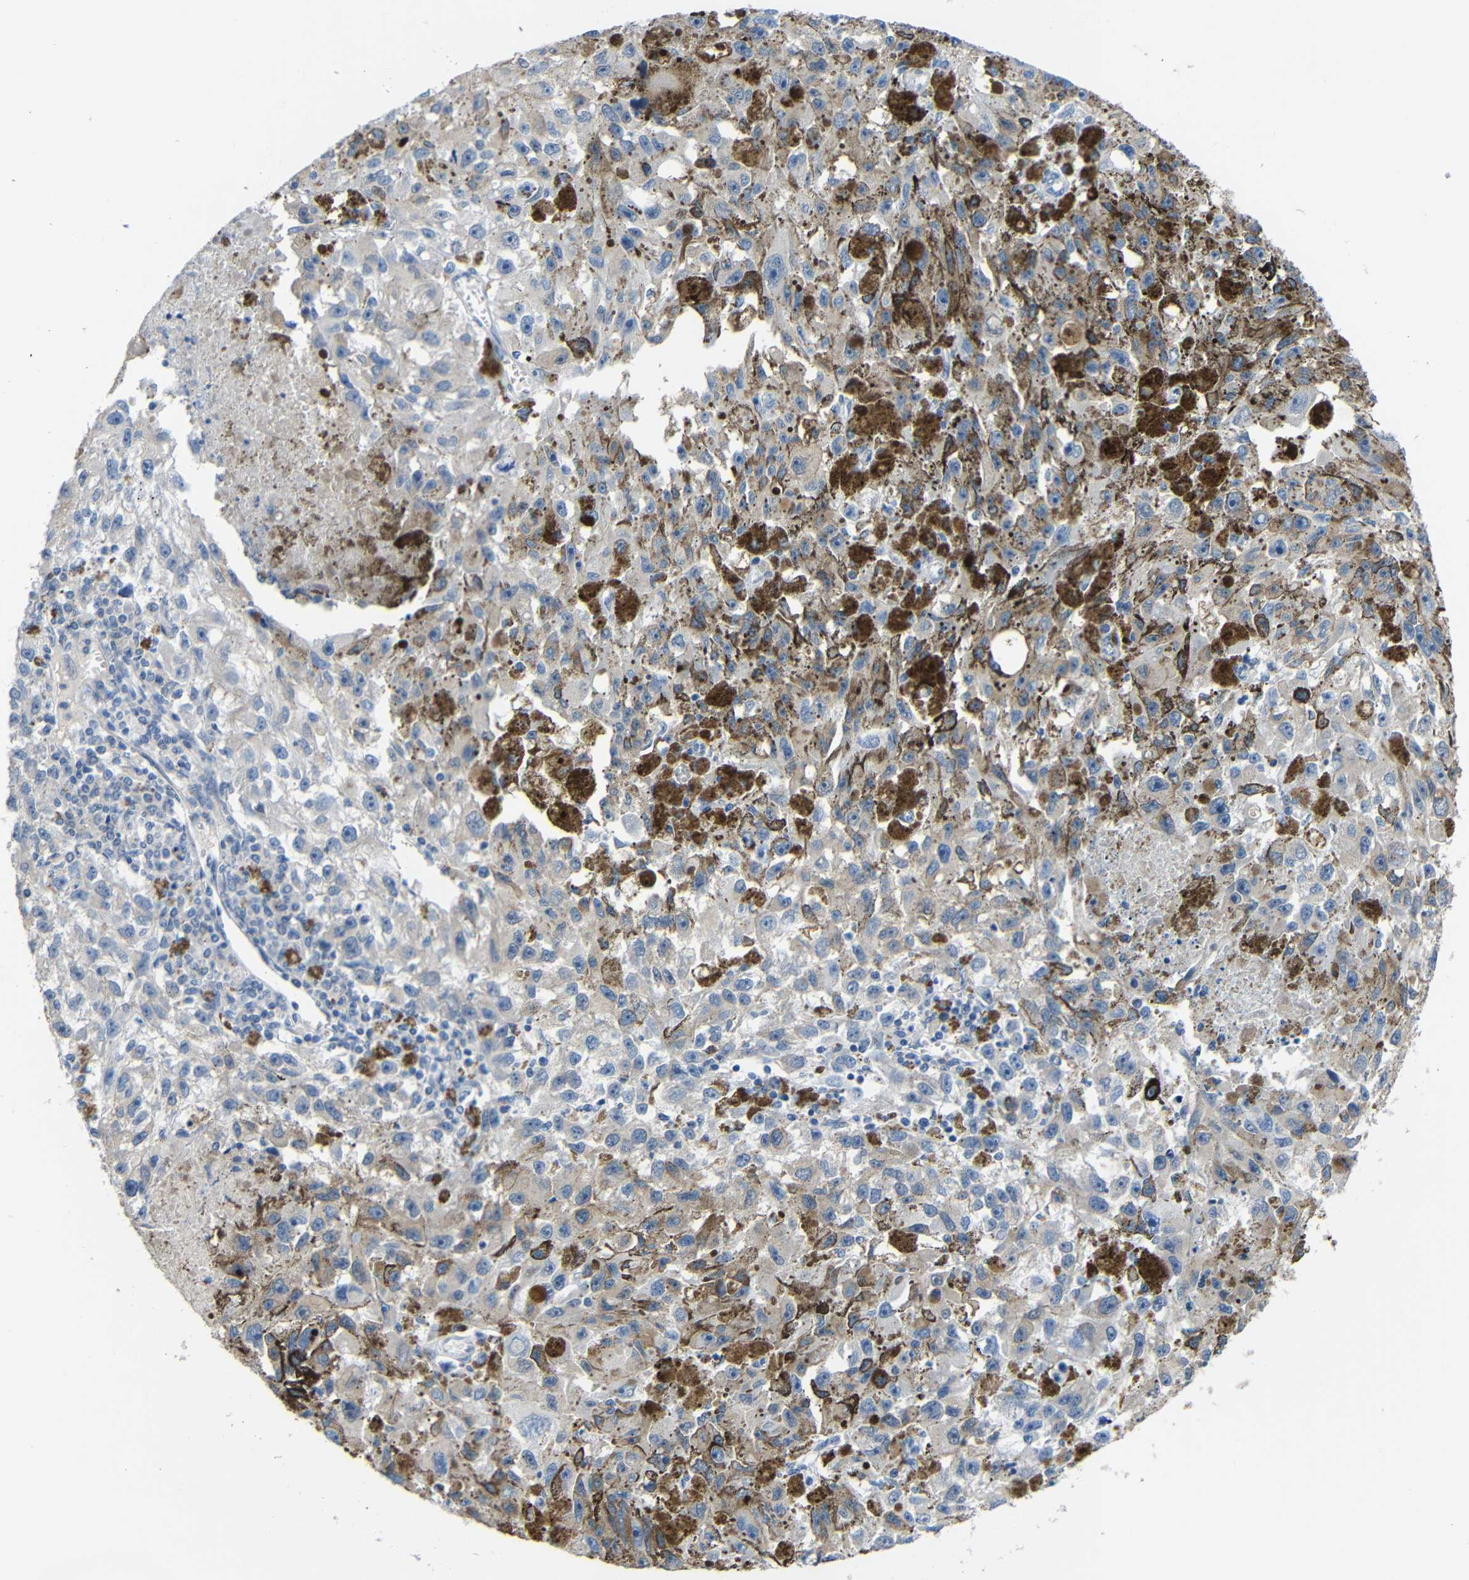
{"staining": {"intensity": "negative", "quantity": "none", "location": "none"}, "tissue": "melanoma", "cell_type": "Tumor cells", "image_type": "cancer", "snomed": [{"axis": "morphology", "description": "Malignant melanoma, NOS"}, {"axis": "topography", "description": "Skin"}], "caption": "Photomicrograph shows no significant protein staining in tumor cells of melanoma.", "gene": "NEGR1", "patient": {"sex": "female", "age": 104}}